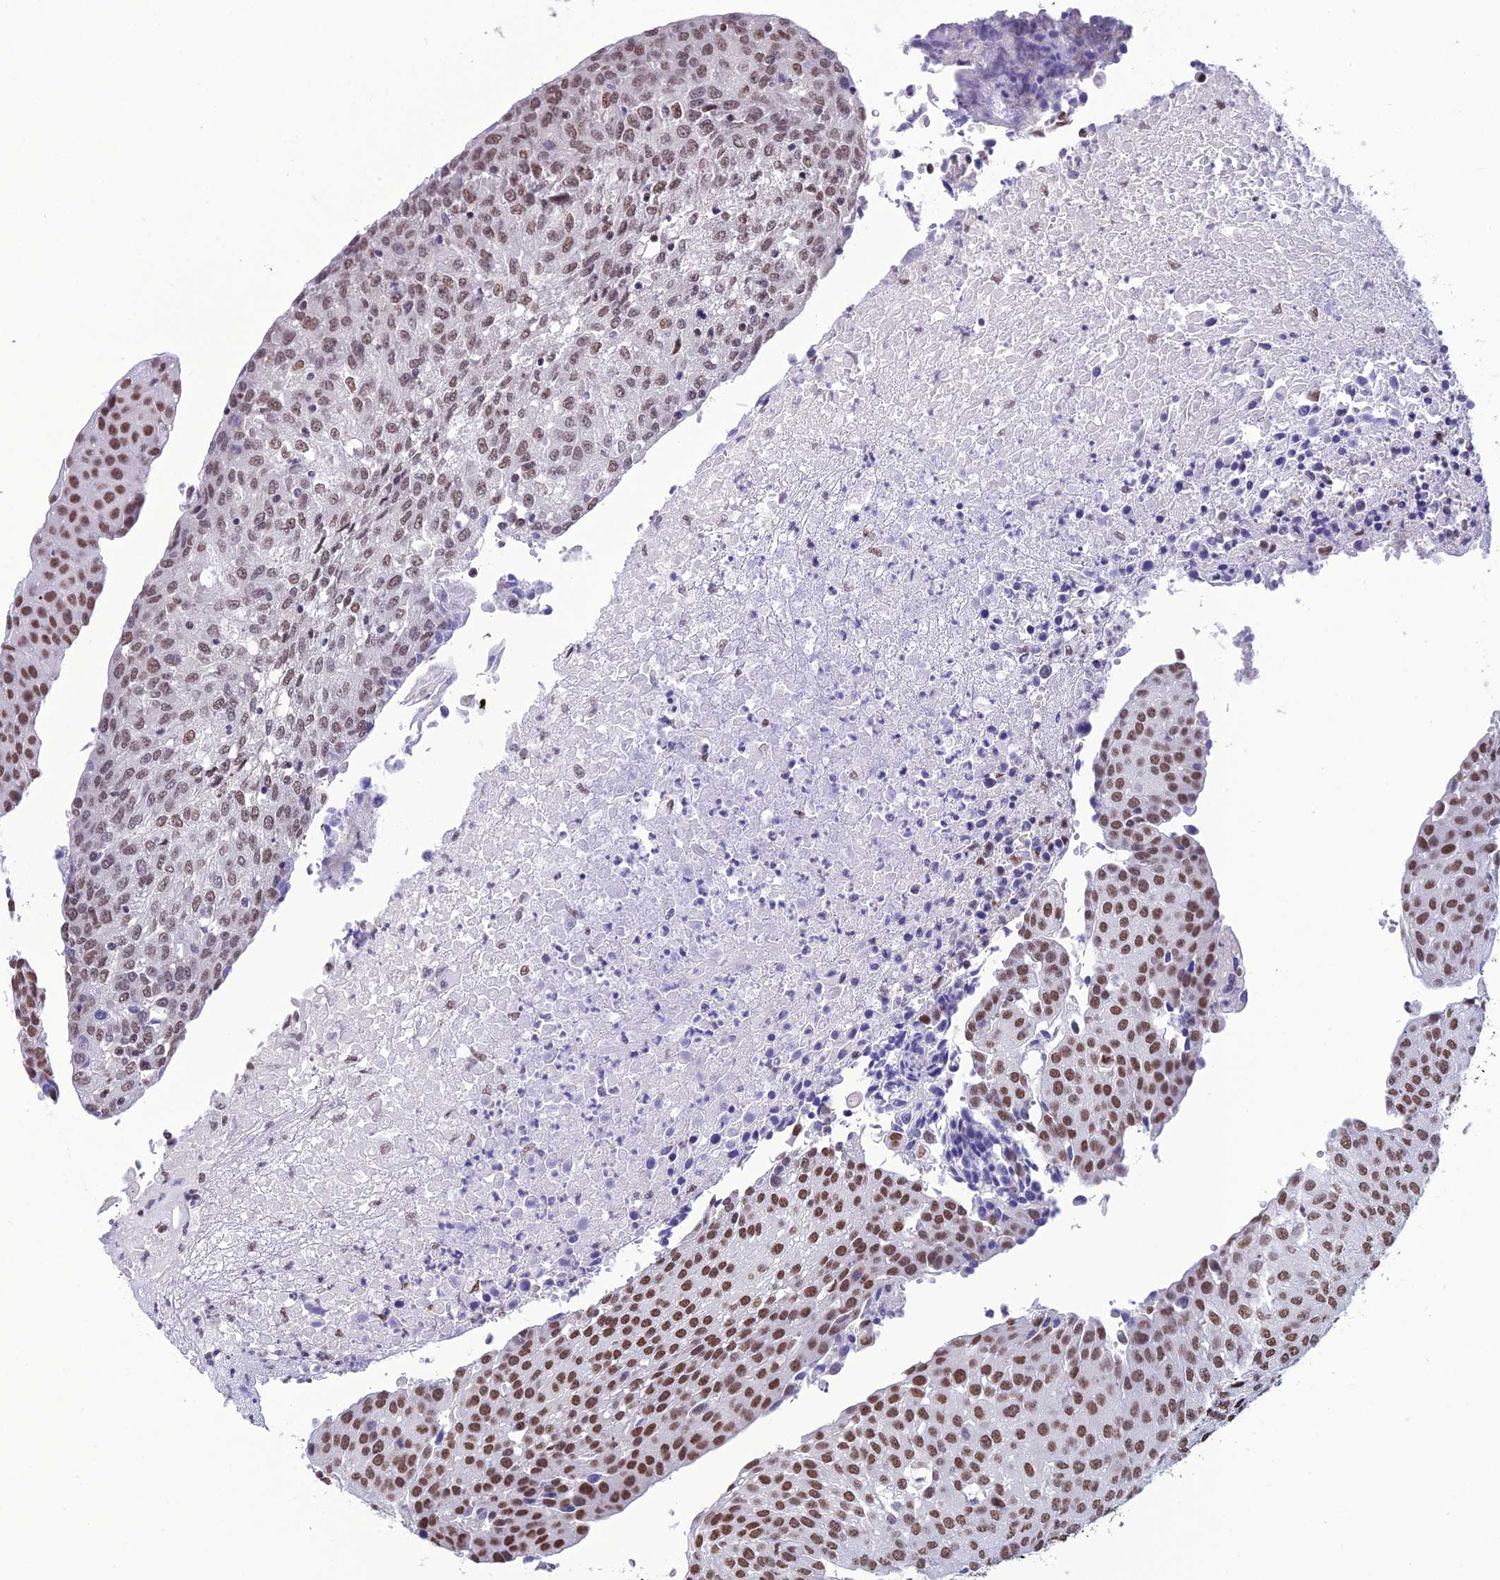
{"staining": {"intensity": "moderate", "quantity": ">75%", "location": "nuclear"}, "tissue": "urothelial cancer", "cell_type": "Tumor cells", "image_type": "cancer", "snomed": [{"axis": "morphology", "description": "Urothelial carcinoma, High grade"}, {"axis": "topography", "description": "Urinary bladder"}], "caption": "Brown immunohistochemical staining in urothelial carcinoma (high-grade) reveals moderate nuclear positivity in approximately >75% of tumor cells. Nuclei are stained in blue.", "gene": "PRAMEF12", "patient": {"sex": "female", "age": 85}}